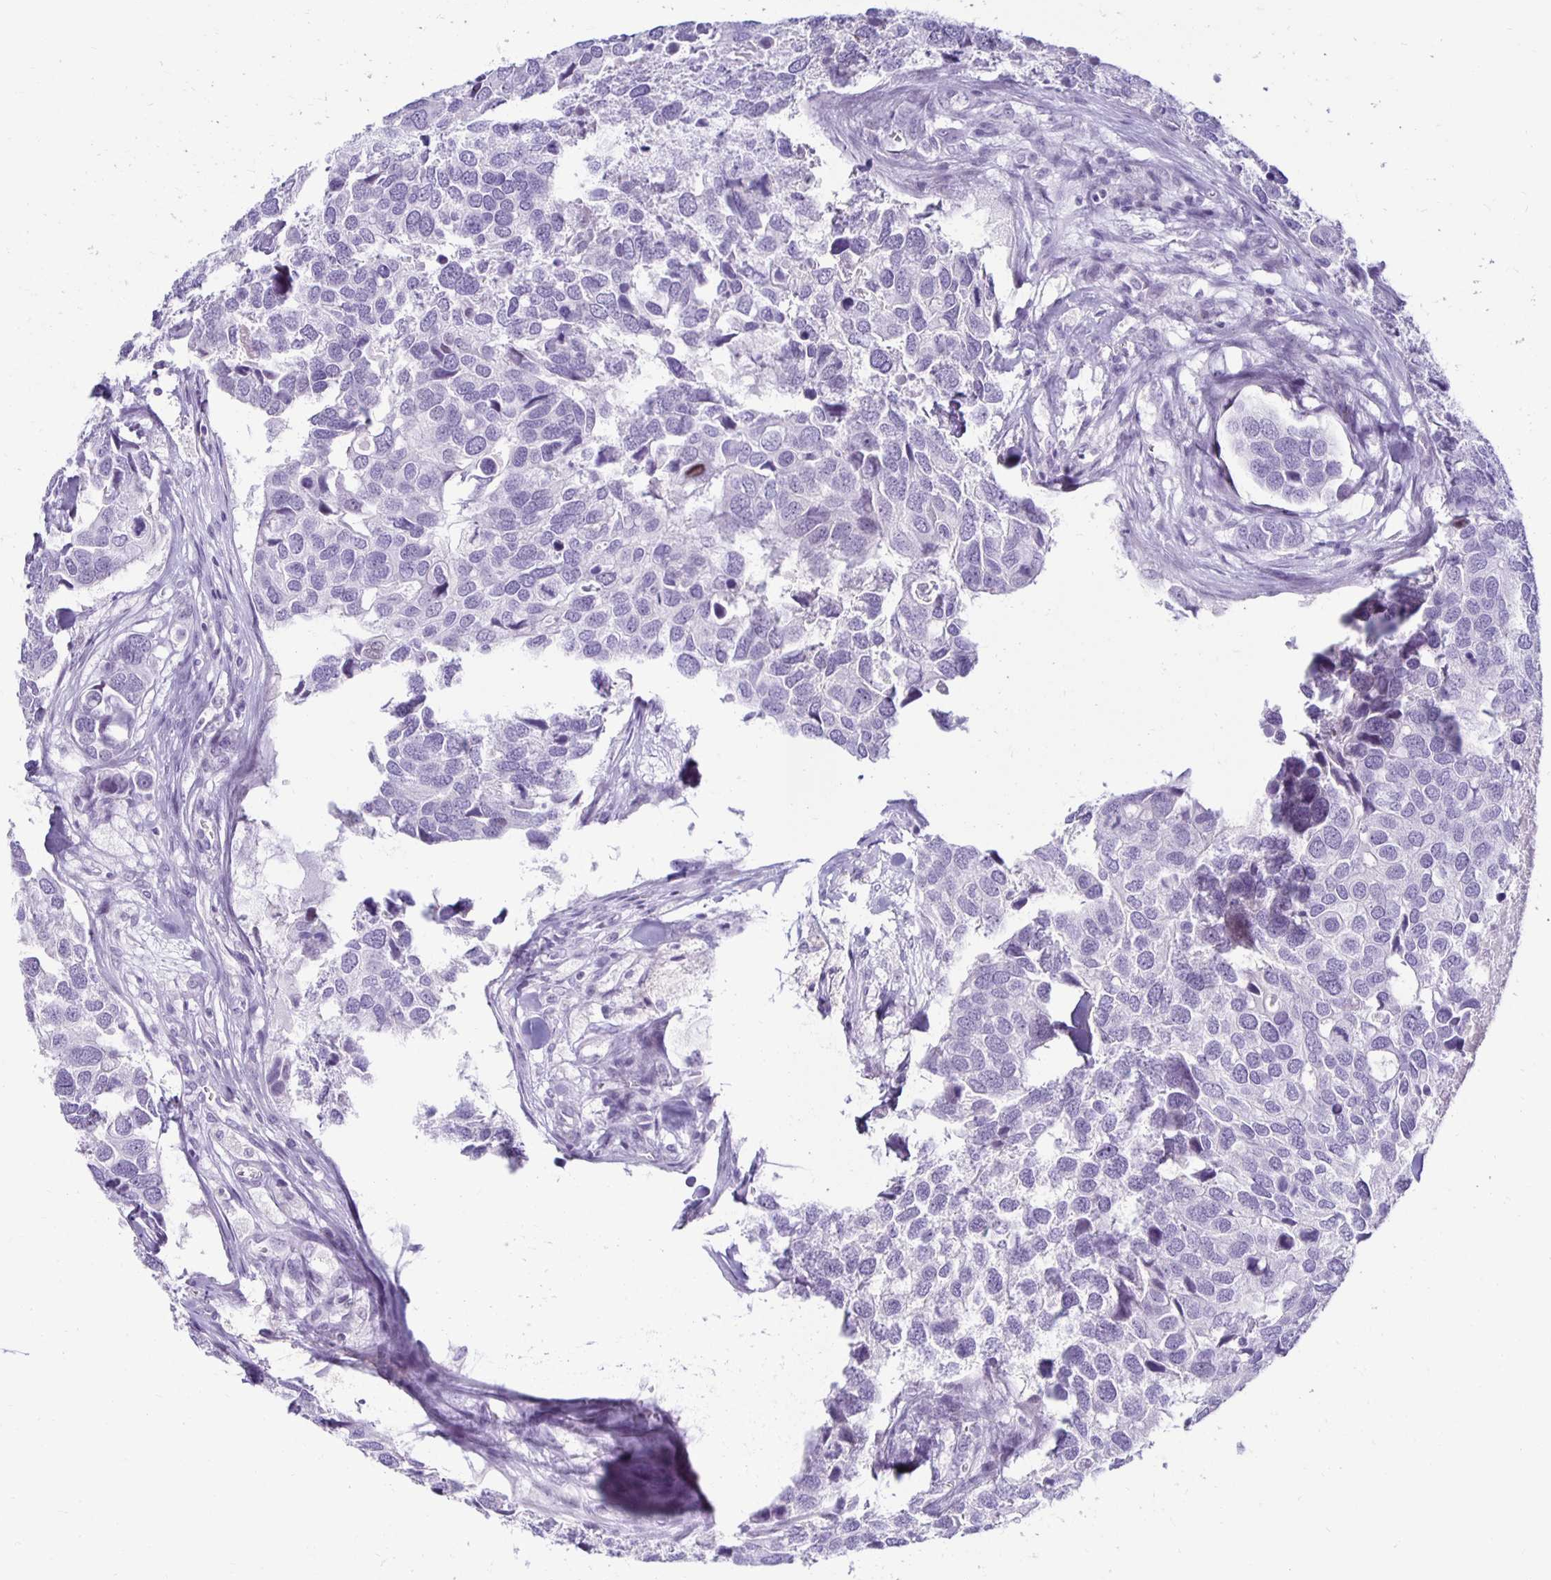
{"staining": {"intensity": "negative", "quantity": "none", "location": "none"}, "tissue": "breast cancer", "cell_type": "Tumor cells", "image_type": "cancer", "snomed": [{"axis": "morphology", "description": "Duct carcinoma"}, {"axis": "topography", "description": "Breast"}], "caption": "The IHC histopathology image has no significant staining in tumor cells of breast cancer (intraductal carcinoma) tissue.", "gene": "RYR1", "patient": {"sex": "female", "age": 83}}